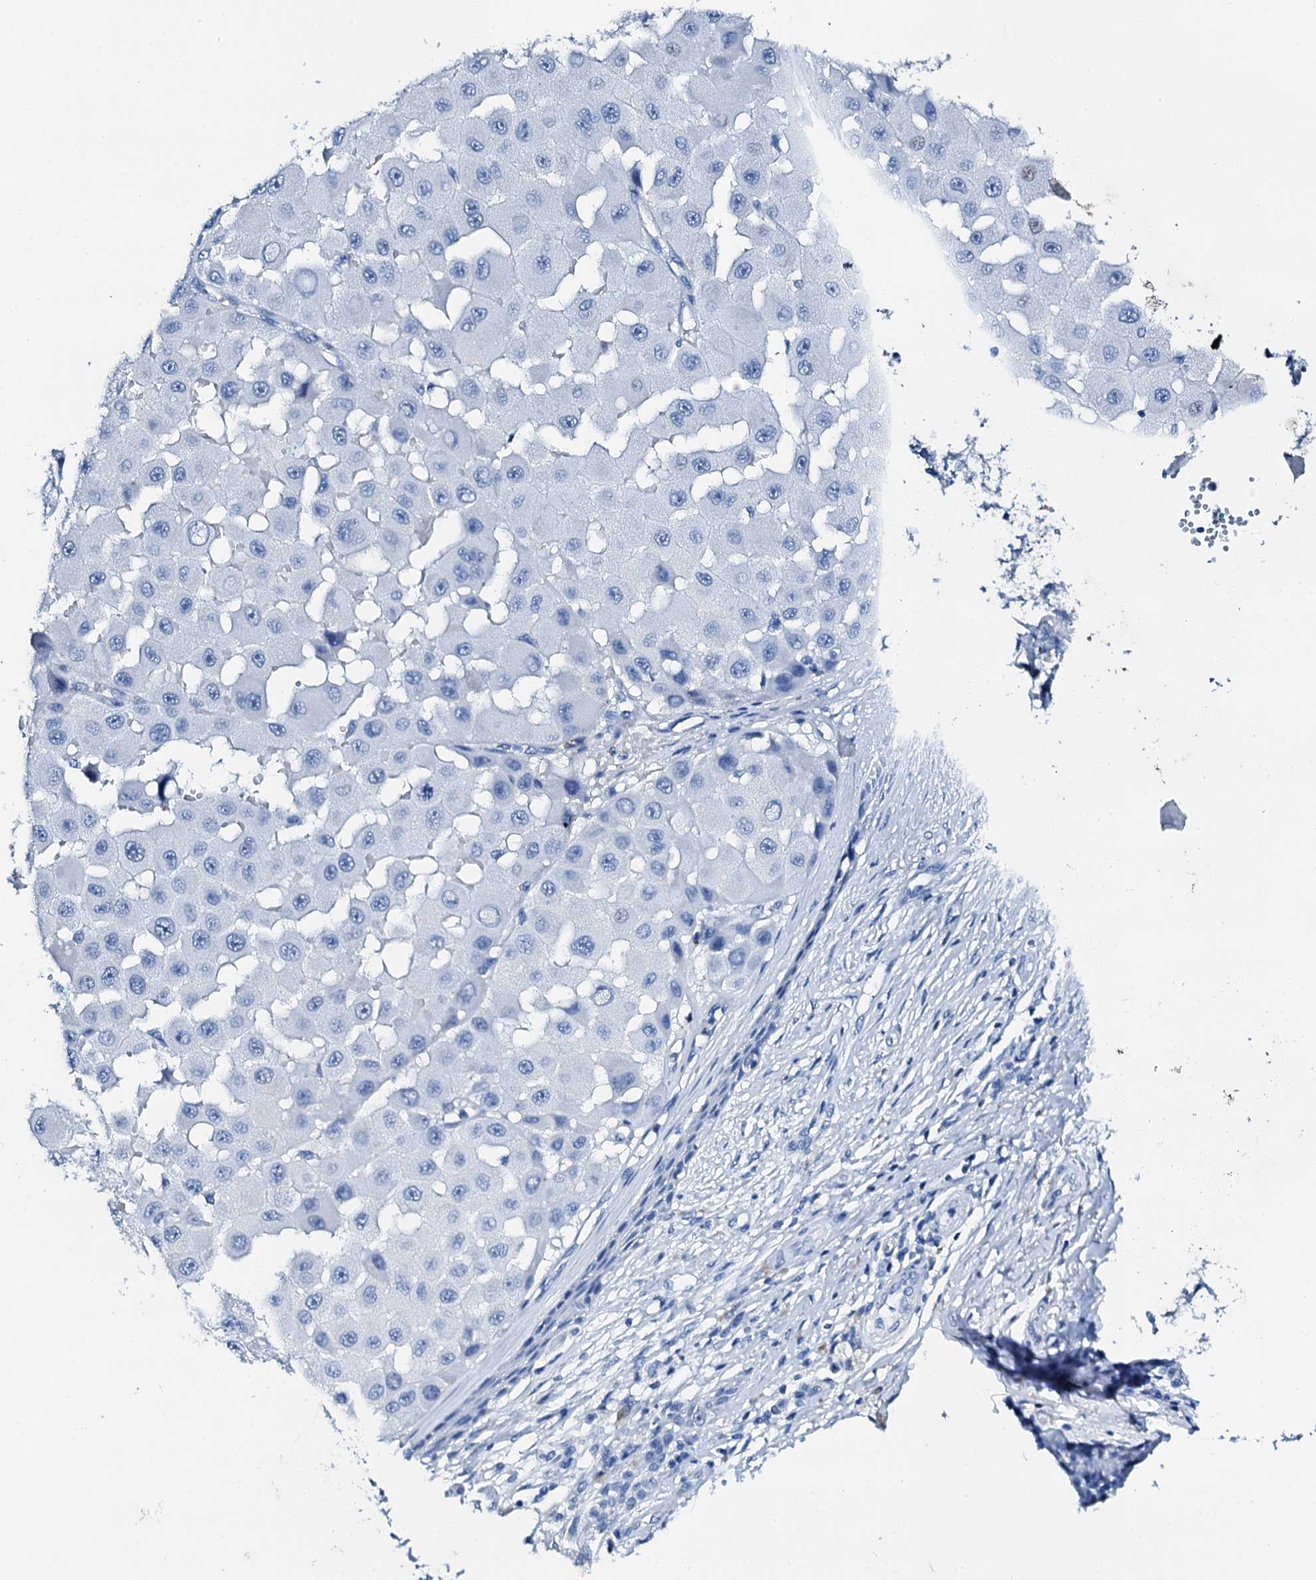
{"staining": {"intensity": "negative", "quantity": "none", "location": "none"}, "tissue": "melanoma", "cell_type": "Tumor cells", "image_type": "cancer", "snomed": [{"axis": "morphology", "description": "Malignant melanoma, NOS"}, {"axis": "topography", "description": "Skin"}], "caption": "Tumor cells are negative for protein expression in human malignant melanoma. (DAB IHC, high magnification).", "gene": "PTH", "patient": {"sex": "female", "age": 81}}